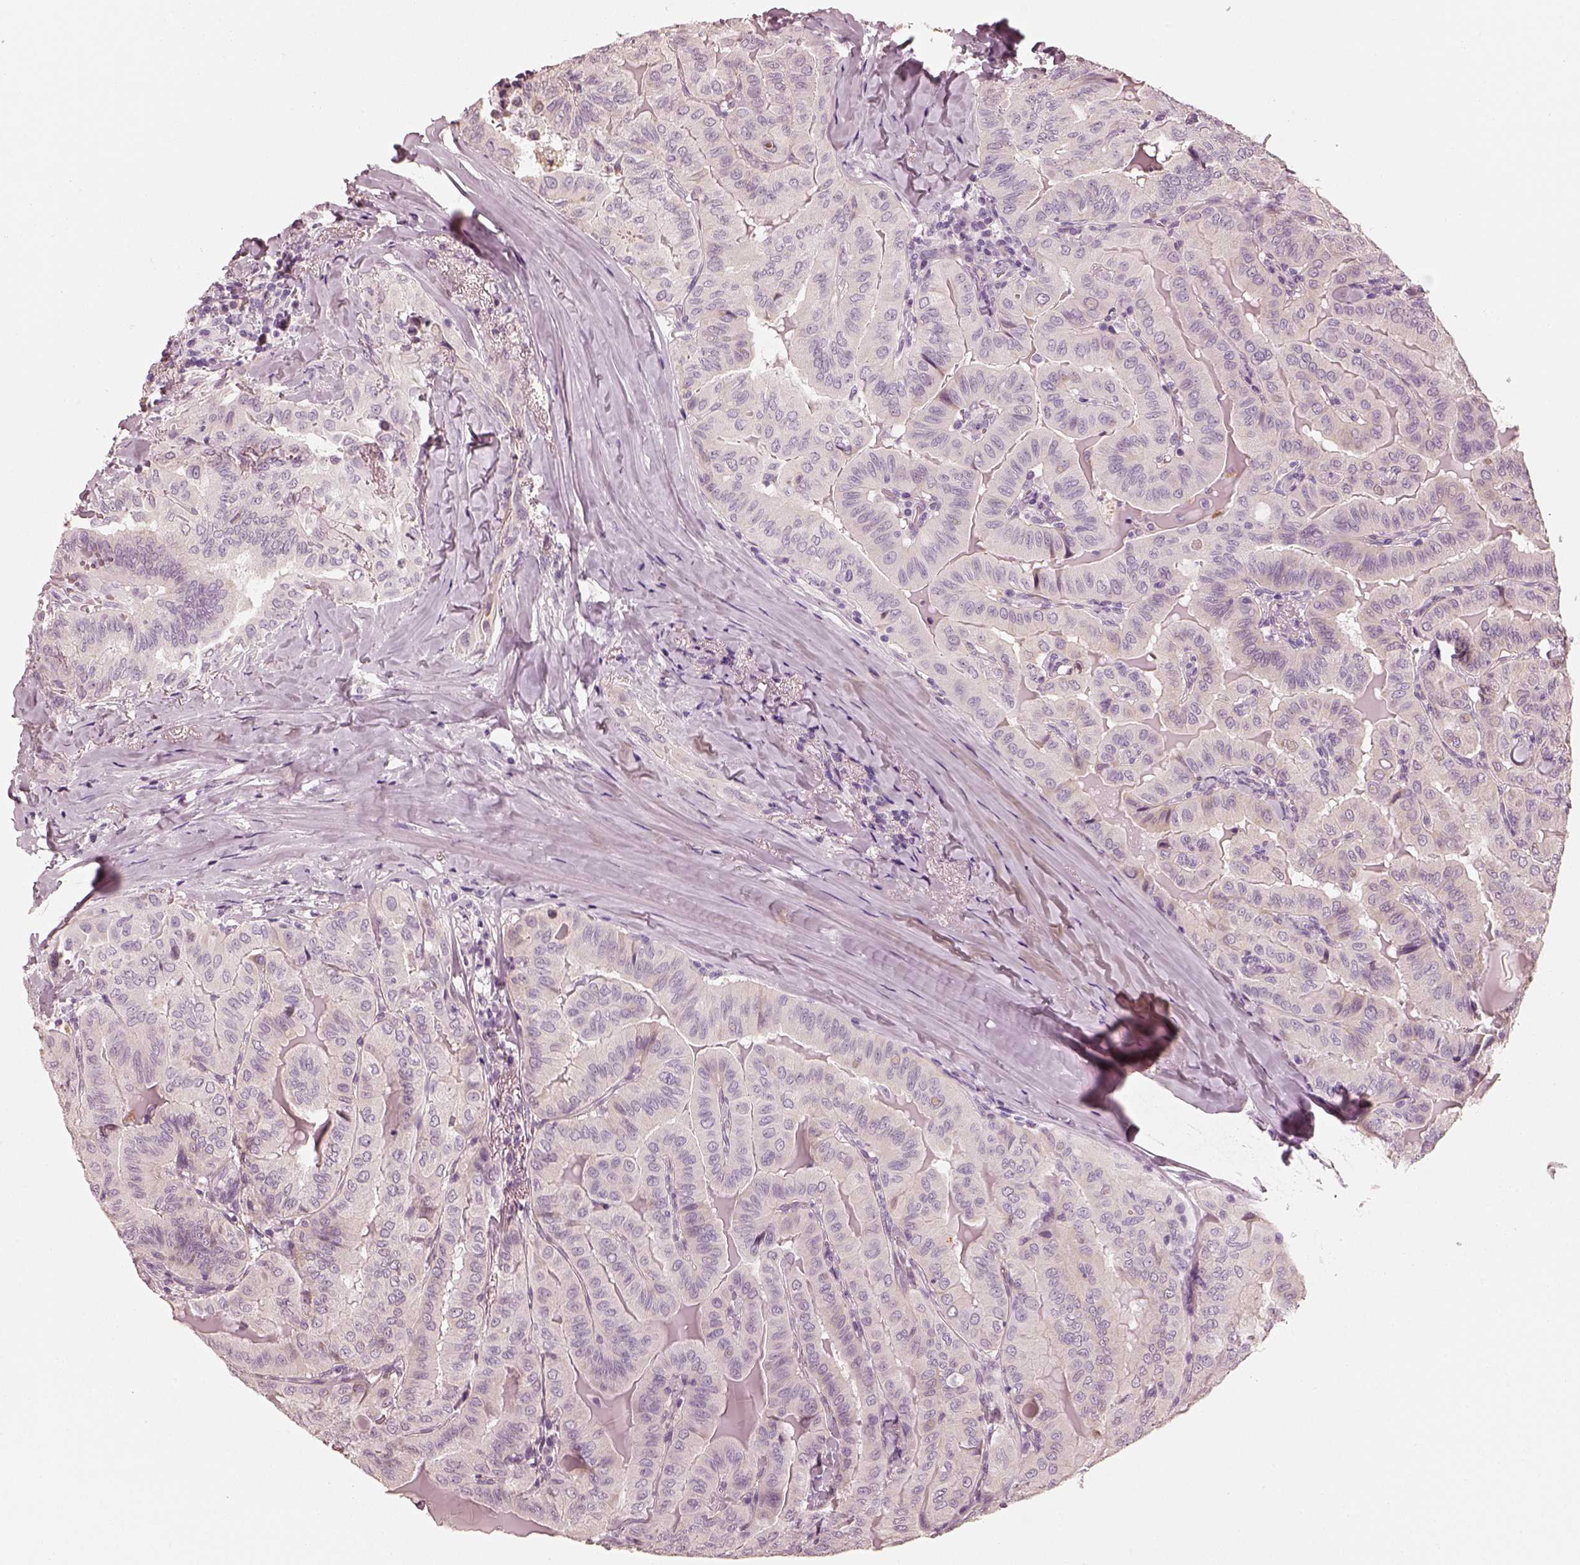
{"staining": {"intensity": "negative", "quantity": "none", "location": "none"}, "tissue": "thyroid cancer", "cell_type": "Tumor cells", "image_type": "cancer", "snomed": [{"axis": "morphology", "description": "Papillary adenocarcinoma, NOS"}, {"axis": "topography", "description": "Thyroid gland"}], "caption": "The micrograph demonstrates no significant expression in tumor cells of papillary adenocarcinoma (thyroid).", "gene": "RS1", "patient": {"sex": "female", "age": 68}}